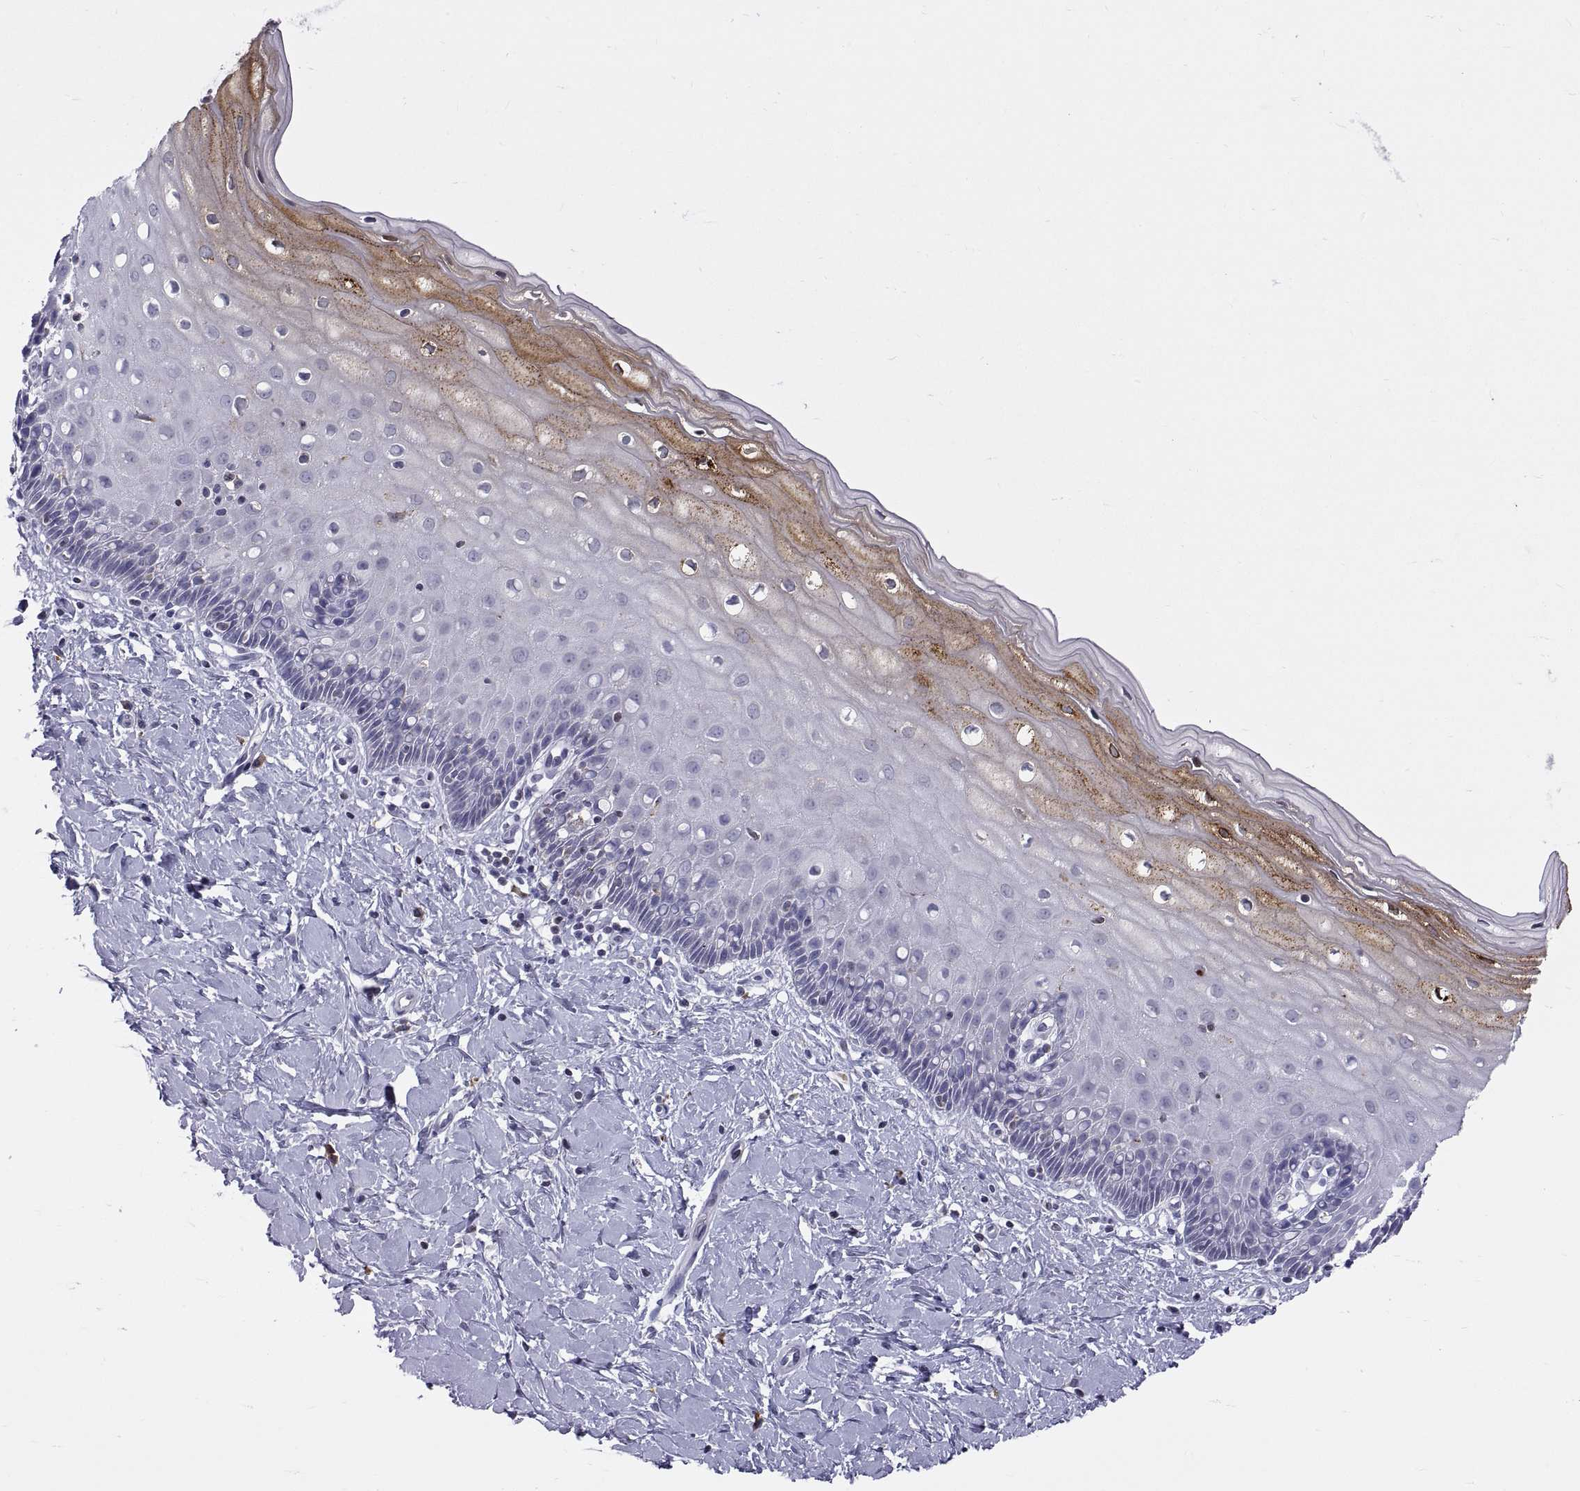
{"staining": {"intensity": "strong", "quantity": "25%-75%", "location": "cytoplasmic/membranous"}, "tissue": "cervix", "cell_type": "Squamous epithelial cells", "image_type": "normal", "snomed": [{"axis": "morphology", "description": "Normal tissue, NOS"}, {"axis": "topography", "description": "Cervix"}], "caption": "The photomicrograph demonstrates staining of unremarkable cervix, revealing strong cytoplasmic/membranous protein staining (brown color) within squamous epithelial cells.", "gene": "ERO1A", "patient": {"sex": "female", "age": 37}}